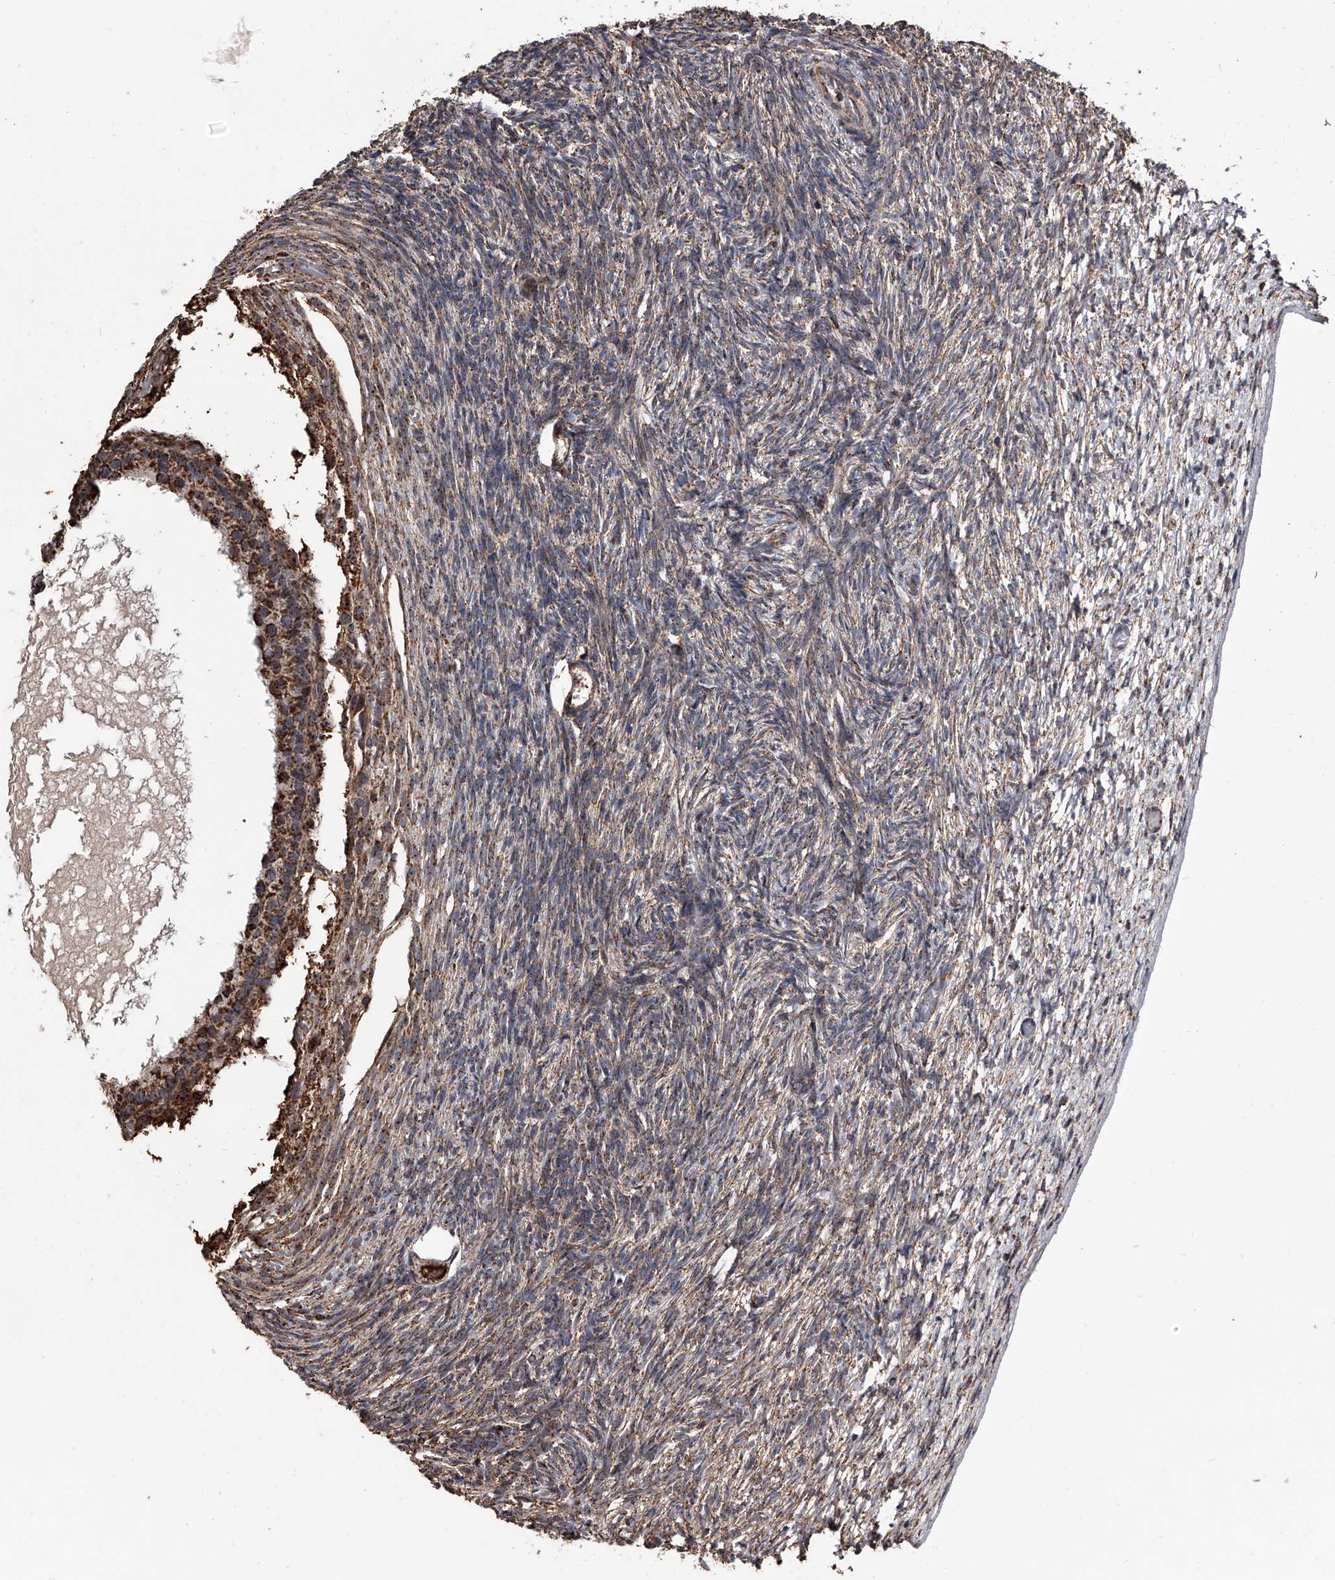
{"staining": {"intensity": "strong", "quantity": ">75%", "location": "cytoplasmic/membranous"}, "tissue": "ovary", "cell_type": "Follicle cells", "image_type": "normal", "snomed": [{"axis": "morphology", "description": "Normal tissue, NOS"}, {"axis": "topography", "description": "Ovary"}], "caption": "The histopathology image exhibits immunohistochemical staining of benign ovary. There is strong cytoplasmic/membranous expression is identified in approximately >75% of follicle cells. Nuclei are stained in blue.", "gene": "SMPDL3A", "patient": {"sex": "female", "age": 34}}